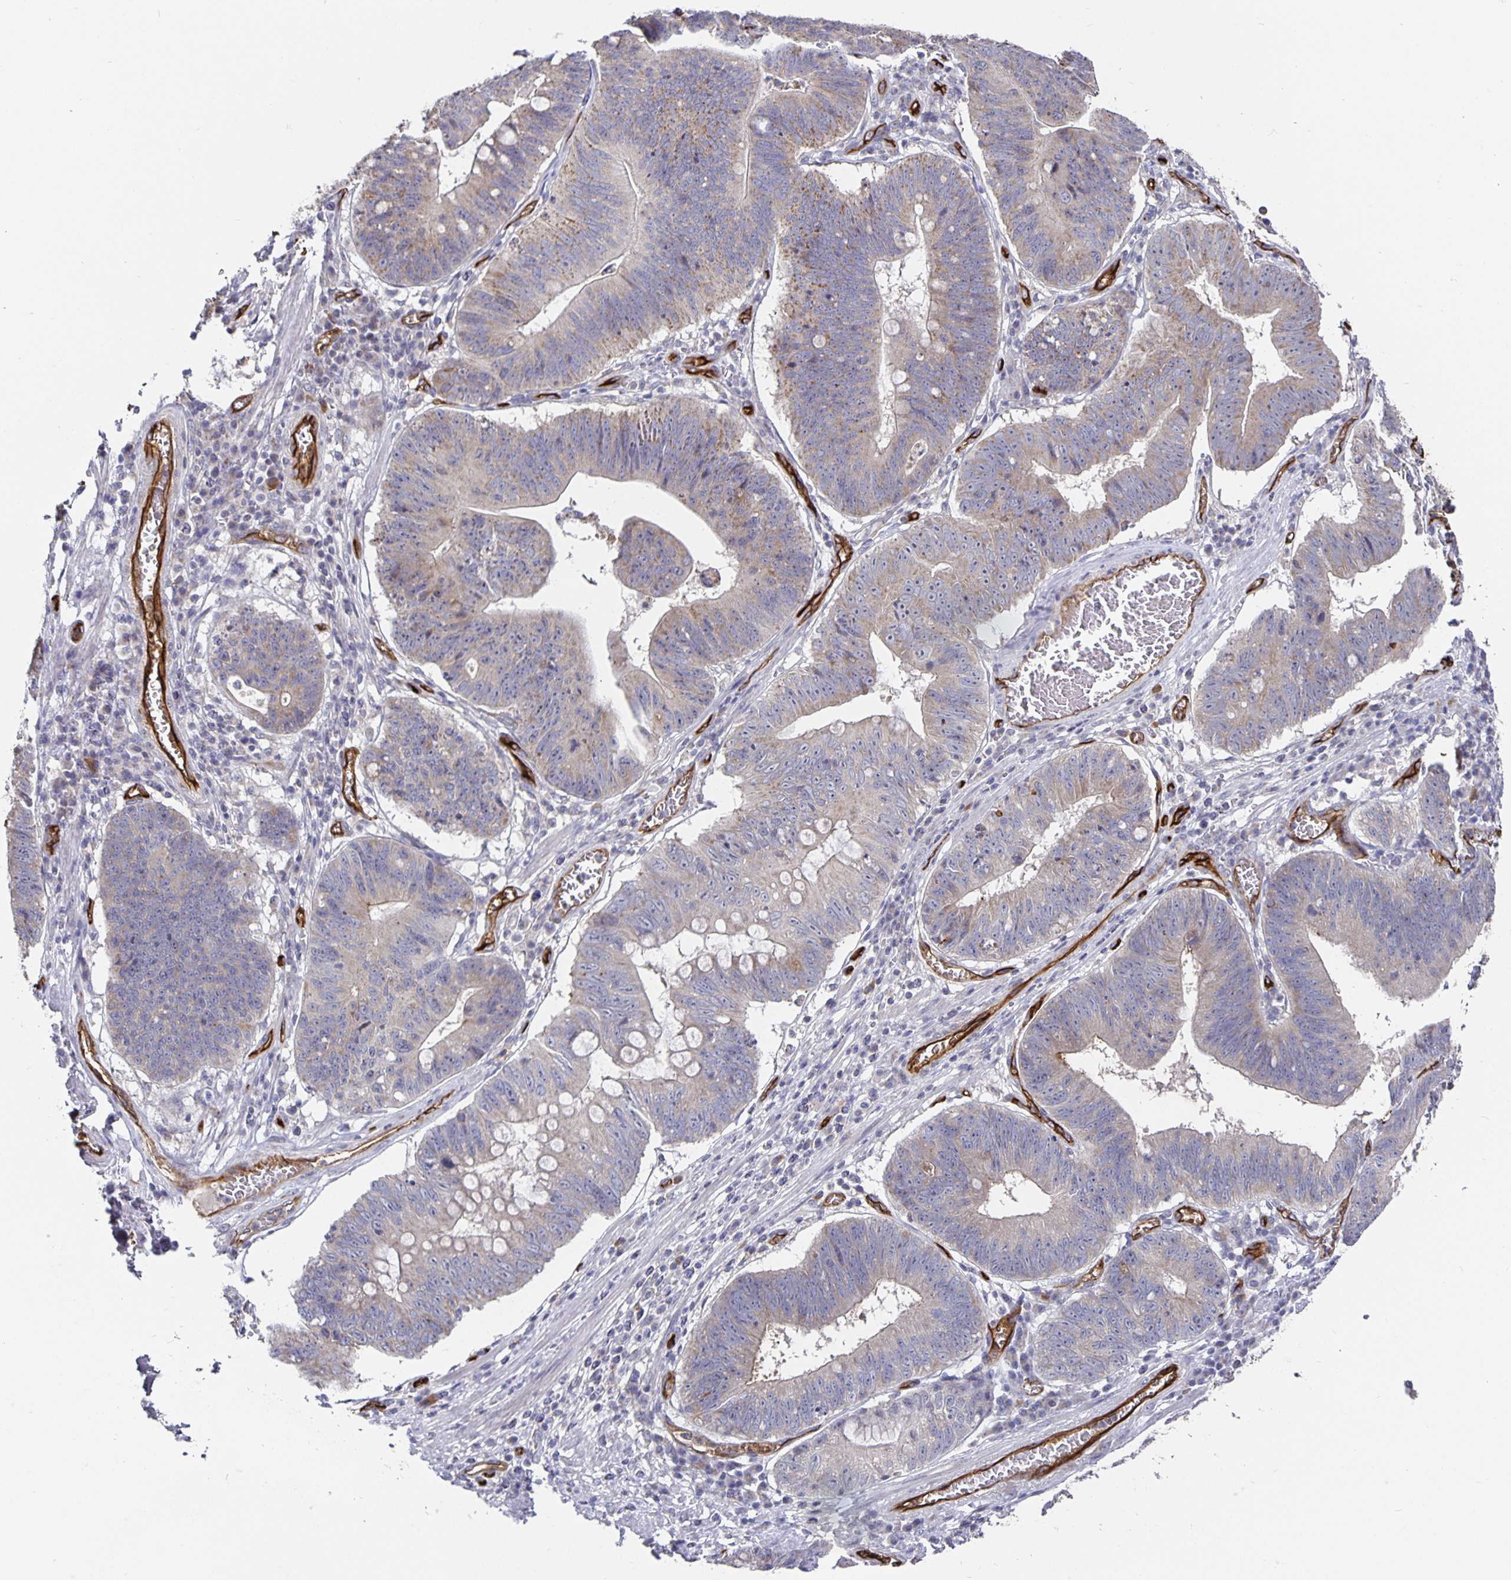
{"staining": {"intensity": "weak", "quantity": "<25%", "location": "cytoplasmic/membranous"}, "tissue": "stomach cancer", "cell_type": "Tumor cells", "image_type": "cancer", "snomed": [{"axis": "morphology", "description": "Adenocarcinoma, NOS"}, {"axis": "topography", "description": "Stomach"}], "caption": "Image shows no protein positivity in tumor cells of stomach adenocarcinoma tissue. Nuclei are stained in blue.", "gene": "PODXL", "patient": {"sex": "male", "age": 59}}